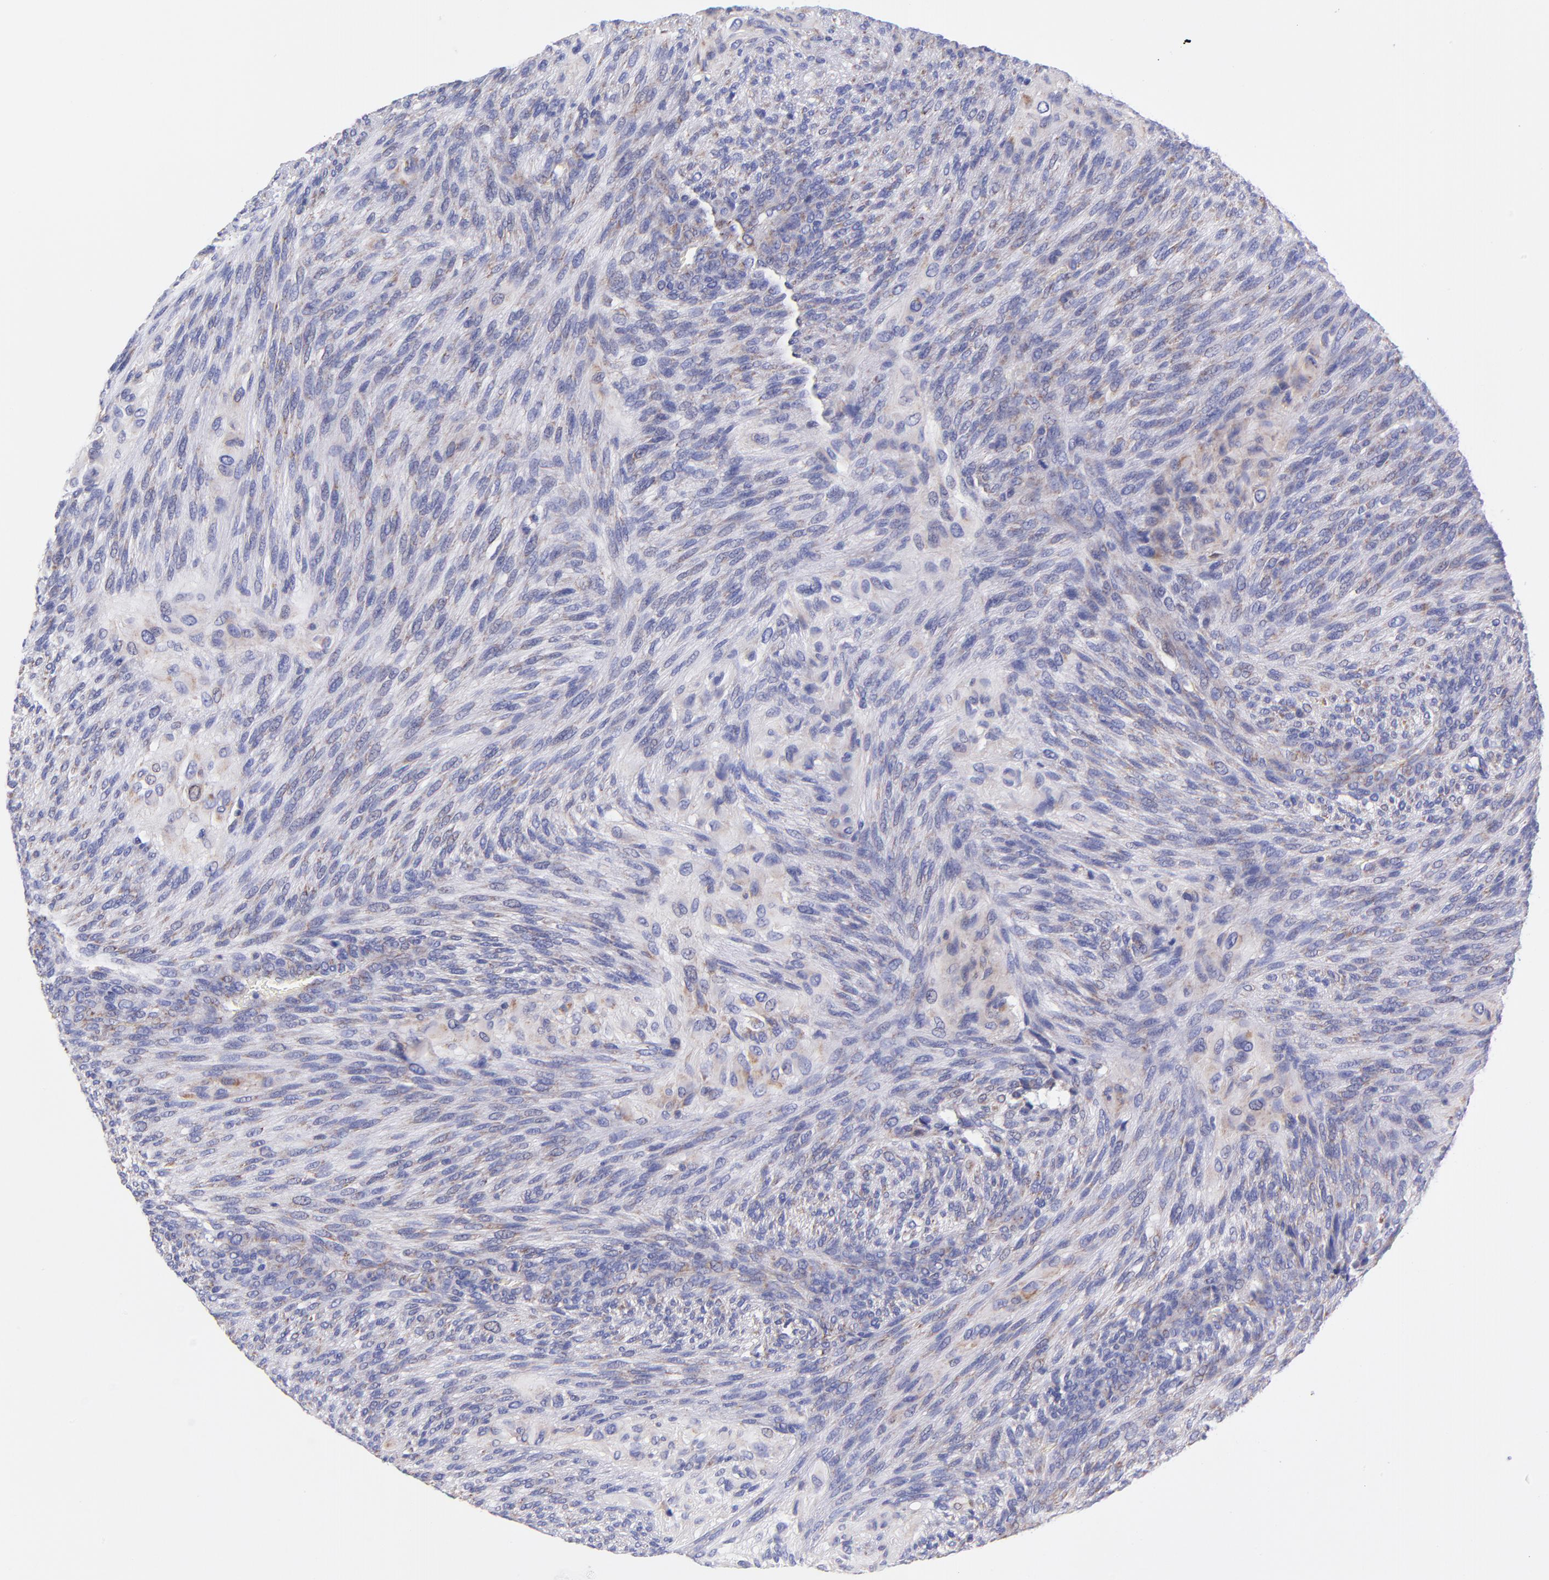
{"staining": {"intensity": "weak", "quantity": "<25%", "location": "cytoplasmic/membranous"}, "tissue": "glioma", "cell_type": "Tumor cells", "image_type": "cancer", "snomed": [{"axis": "morphology", "description": "Glioma, malignant, High grade"}, {"axis": "topography", "description": "Cerebral cortex"}], "caption": "Tumor cells are negative for protein expression in human high-grade glioma (malignant). The staining was performed using DAB to visualize the protein expression in brown, while the nuclei were stained in blue with hematoxylin (Magnification: 20x).", "gene": "NDUFB7", "patient": {"sex": "female", "age": 55}}